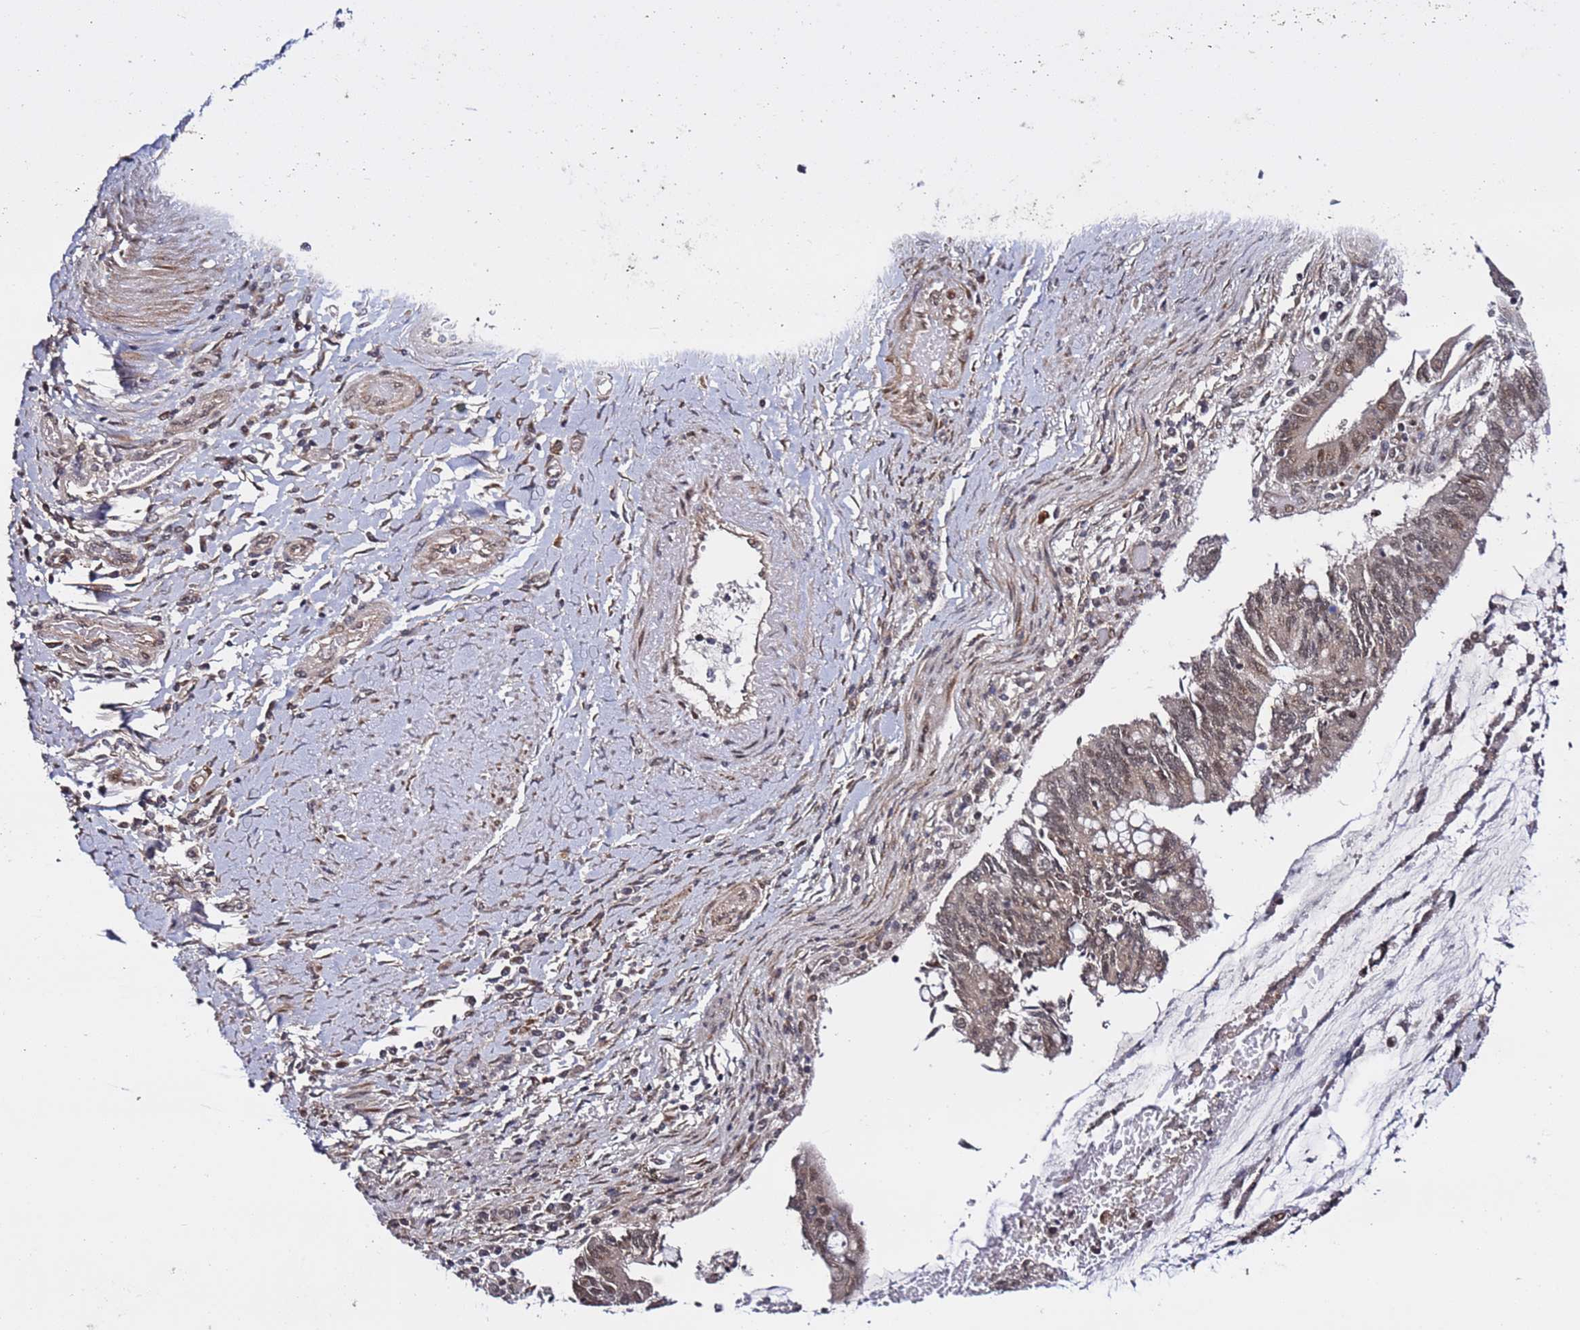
{"staining": {"intensity": "weak", "quantity": ">75%", "location": "nuclear"}, "tissue": "pancreatic cancer", "cell_type": "Tumor cells", "image_type": "cancer", "snomed": [{"axis": "morphology", "description": "Adenocarcinoma, NOS"}, {"axis": "topography", "description": "Pancreas"}], "caption": "Human adenocarcinoma (pancreatic) stained for a protein (brown) exhibits weak nuclear positive staining in about >75% of tumor cells.", "gene": "POLR2D", "patient": {"sex": "female", "age": 50}}